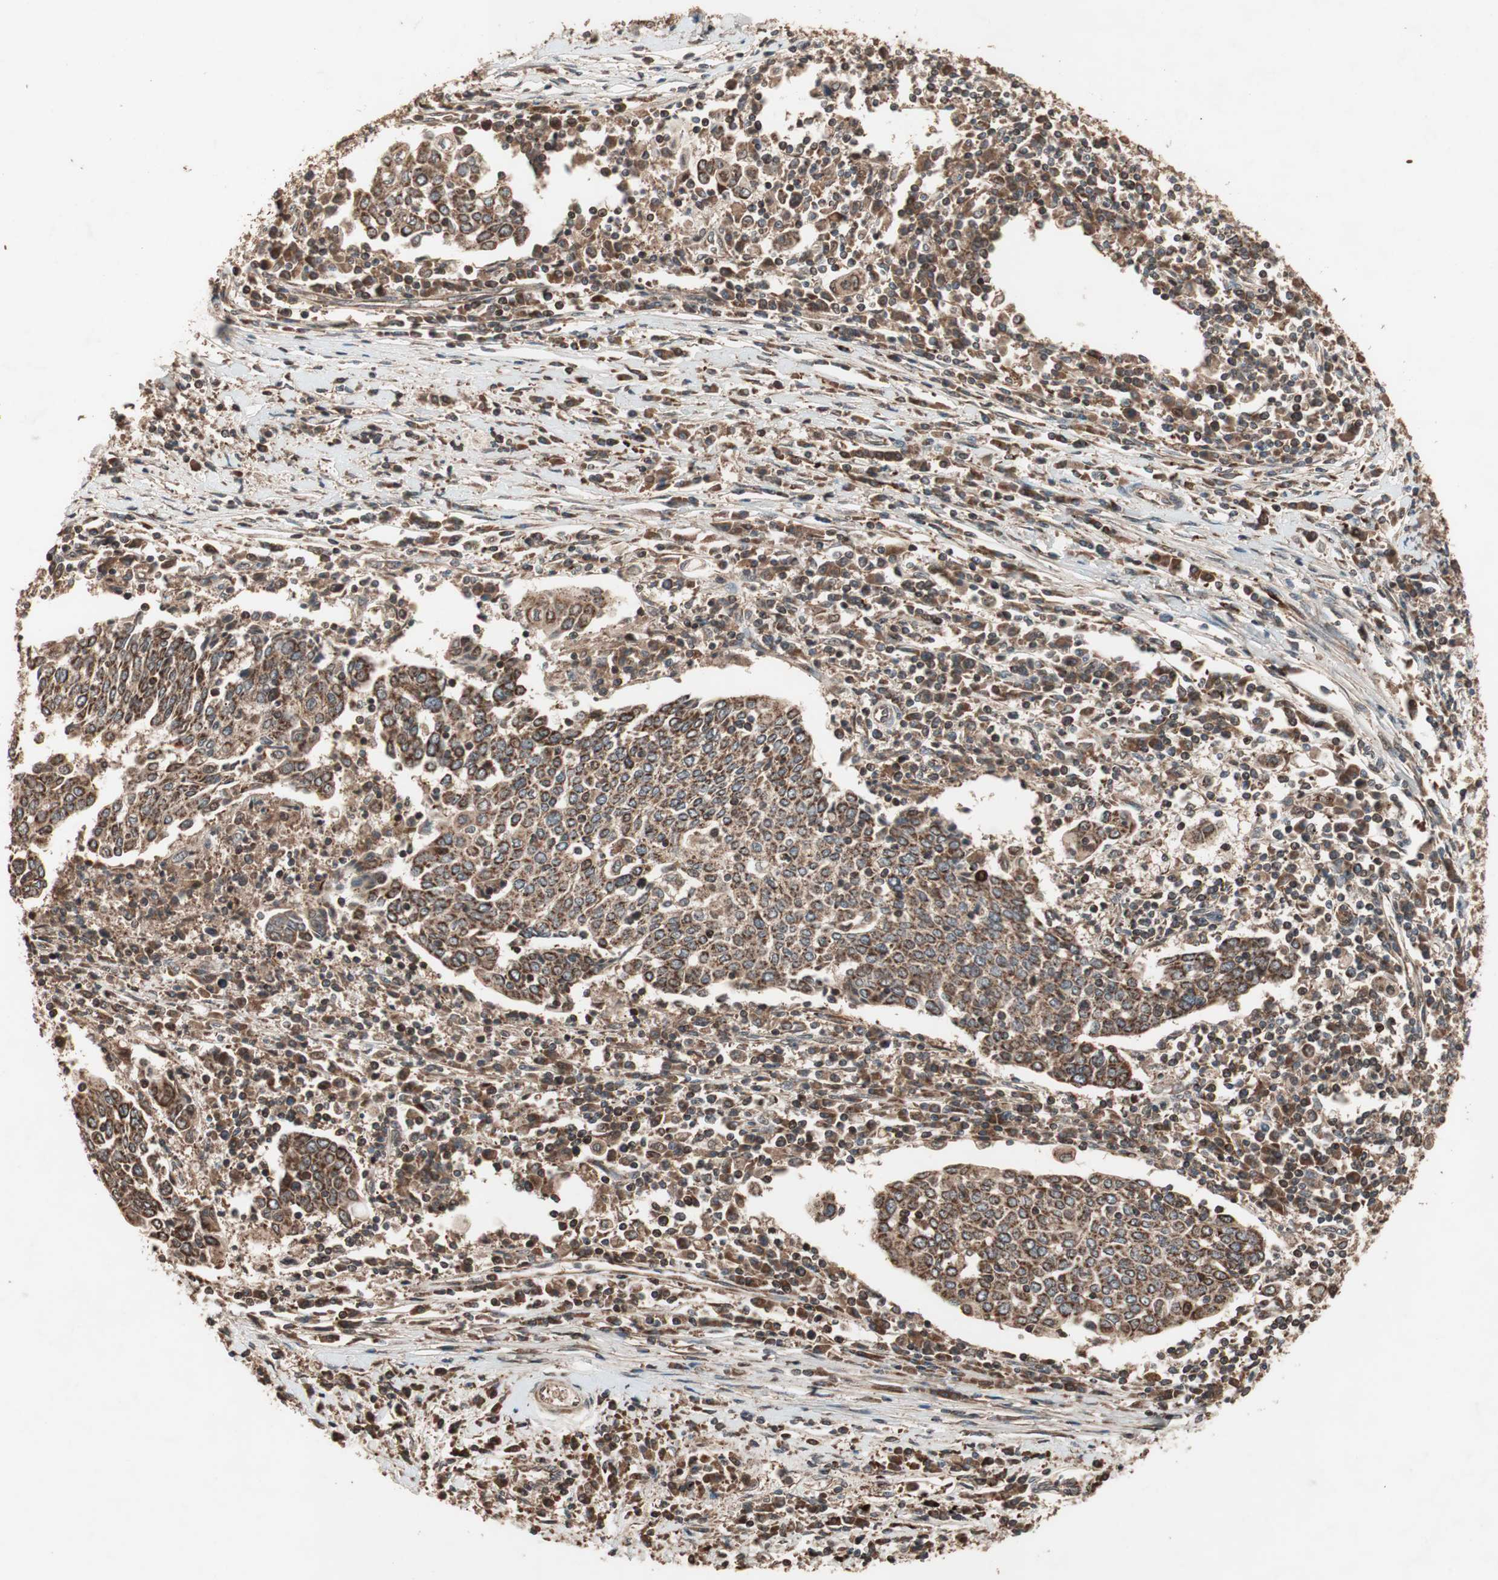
{"staining": {"intensity": "strong", "quantity": ">75%", "location": "cytoplasmic/membranous"}, "tissue": "cervical cancer", "cell_type": "Tumor cells", "image_type": "cancer", "snomed": [{"axis": "morphology", "description": "Squamous cell carcinoma, NOS"}, {"axis": "topography", "description": "Cervix"}], "caption": "Strong cytoplasmic/membranous positivity is seen in about >75% of tumor cells in cervical cancer. The staining was performed using DAB (3,3'-diaminobenzidine), with brown indicating positive protein expression. Nuclei are stained blue with hematoxylin.", "gene": "RAB1A", "patient": {"sex": "female", "age": 40}}